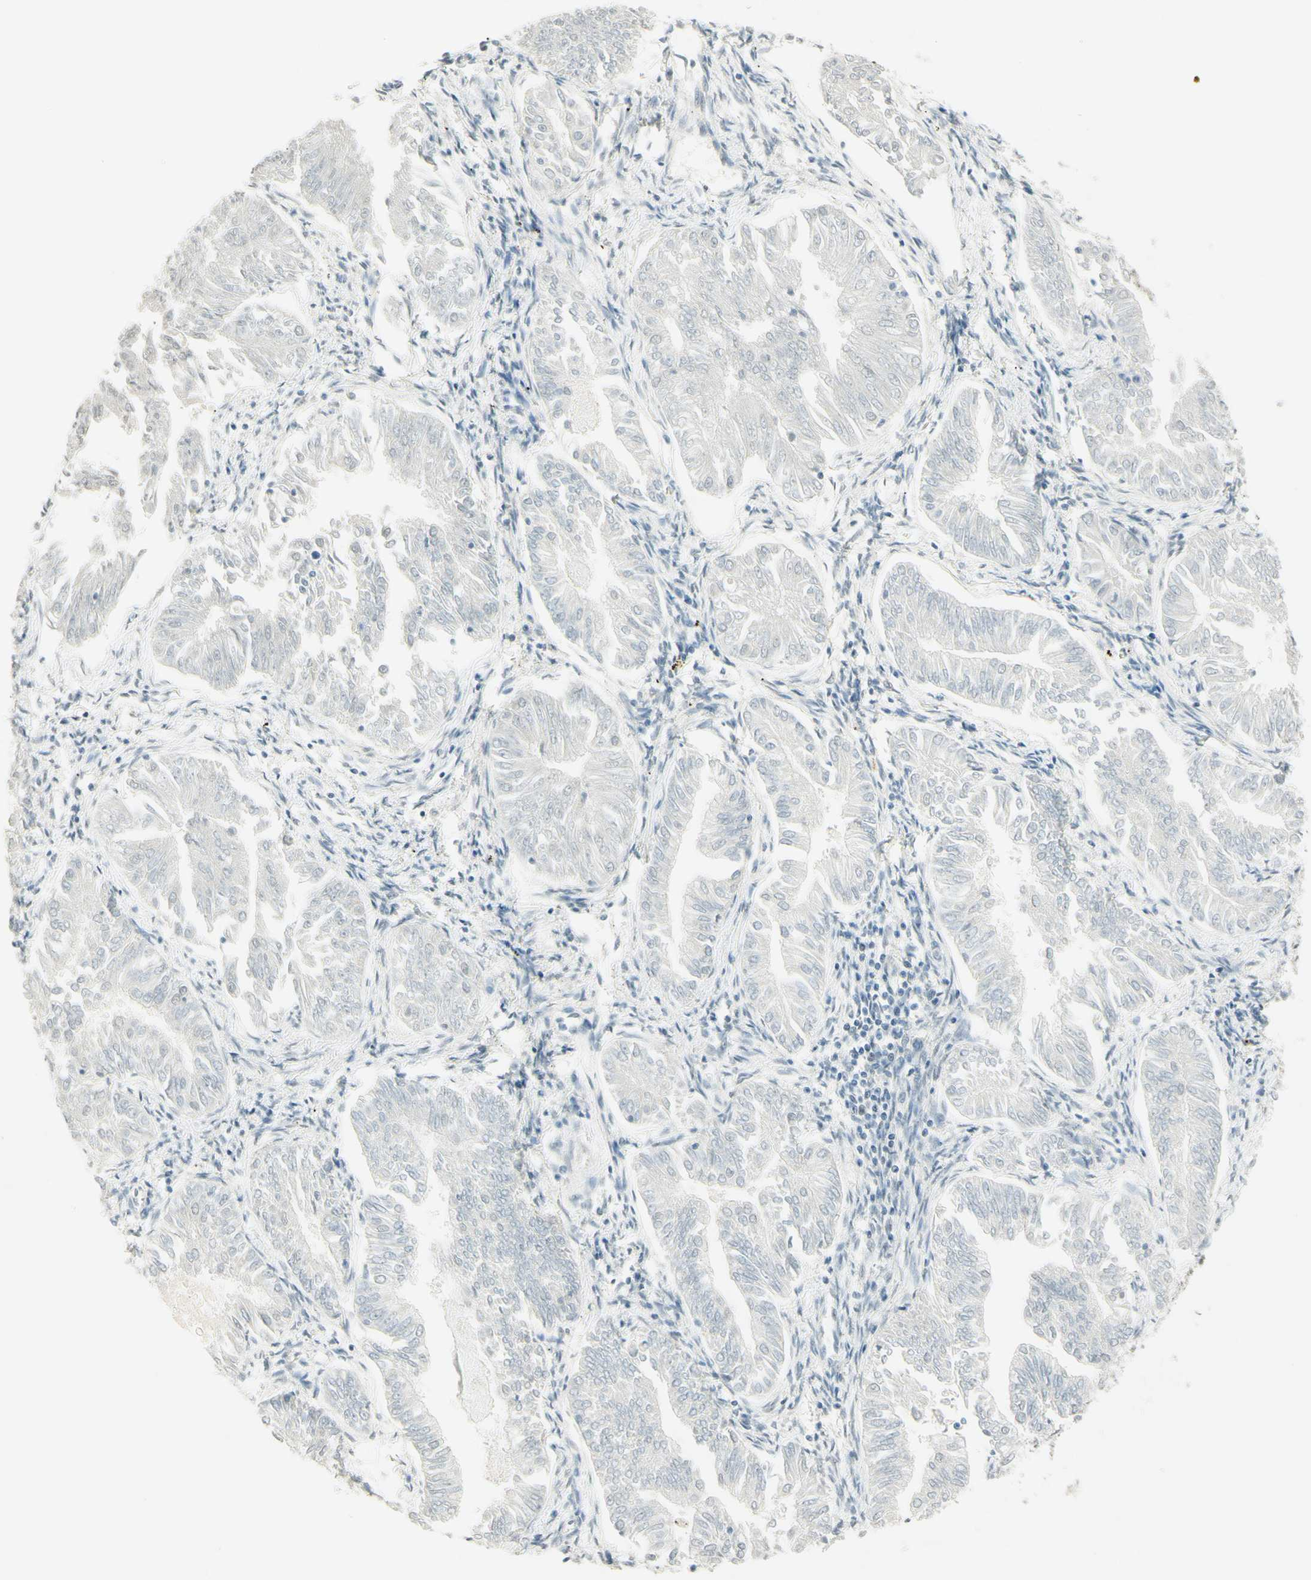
{"staining": {"intensity": "negative", "quantity": "none", "location": "none"}, "tissue": "endometrial cancer", "cell_type": "Tumor cells", "image_type": "cancer", "snomed": [{"axis": "morphology", "description": "Adenocarcinoma, NOS"}, {"axis": "topography", "description": "Endometrium"}], "caption": "Tumor cells are negative for brown protein staining in adenocarcinoma (endometrial).", "gene": "PMS2", "patient": {"sex": "female", "age": 53}}